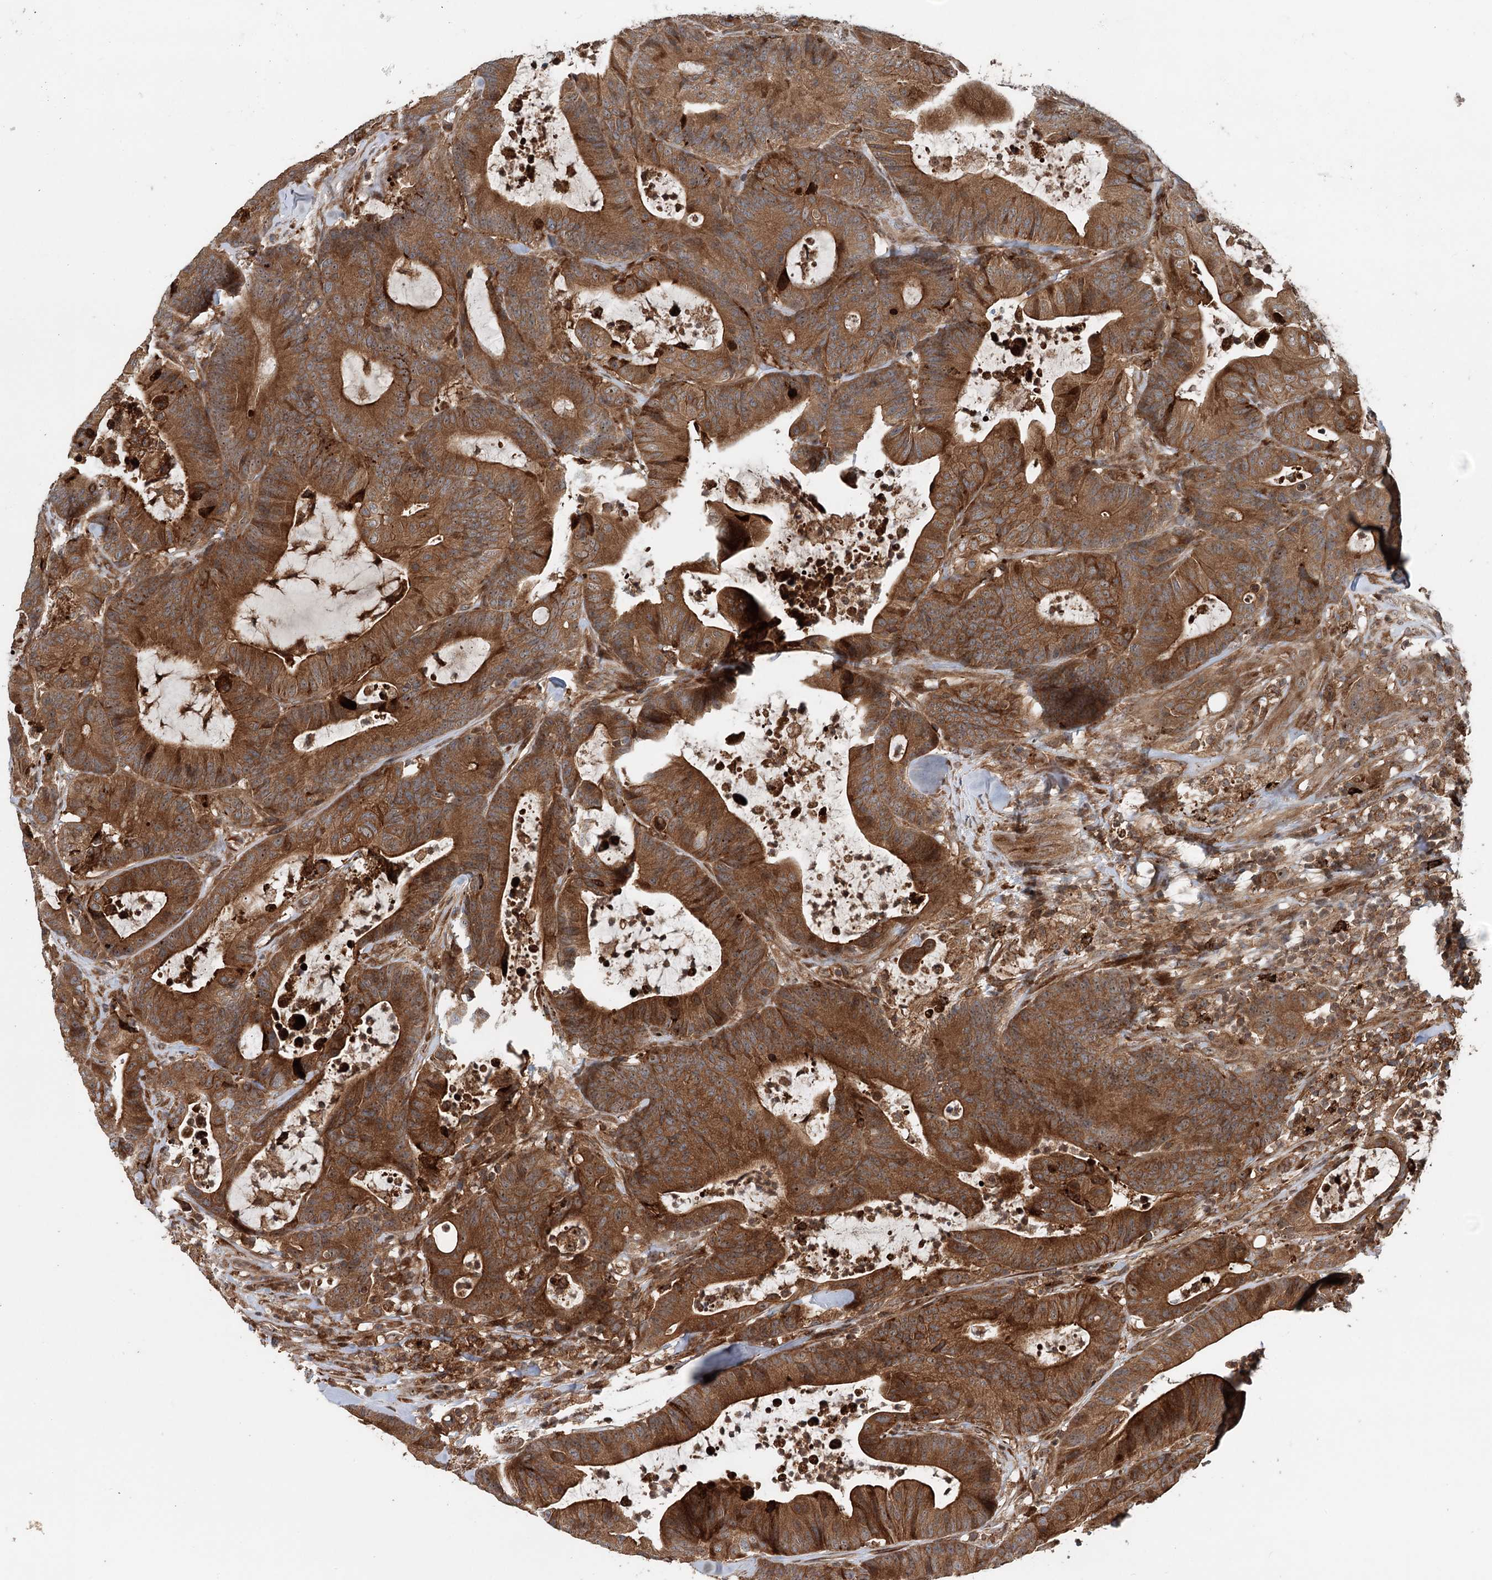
{"staining": {"intensity": "strong", "quantity": ">75%", "location": "cytoplasmic/membranous"}, "tissue": "colorectal cancer", "cell_type": "Tumor cells", "image_type": "cancer", "snomed": [{"axis": "morphology", "description": "Adenocarcinoma, NOS"}, {"axis": "topography", "description": "Colon"}], "caption": "A brown stain labels strong cytoplasmic/membranous staining of a protein in human colorectal cancer (adenocarcinoma) tumor cells. The staining is performed using DAB (3,3'-diaminobenzidine) brown chromogen to label protein expression. The nuclei are counter-stained blue using hematoxylin.", "gene": "RNF111", "patient": {"sex": "female", "age": 84}}